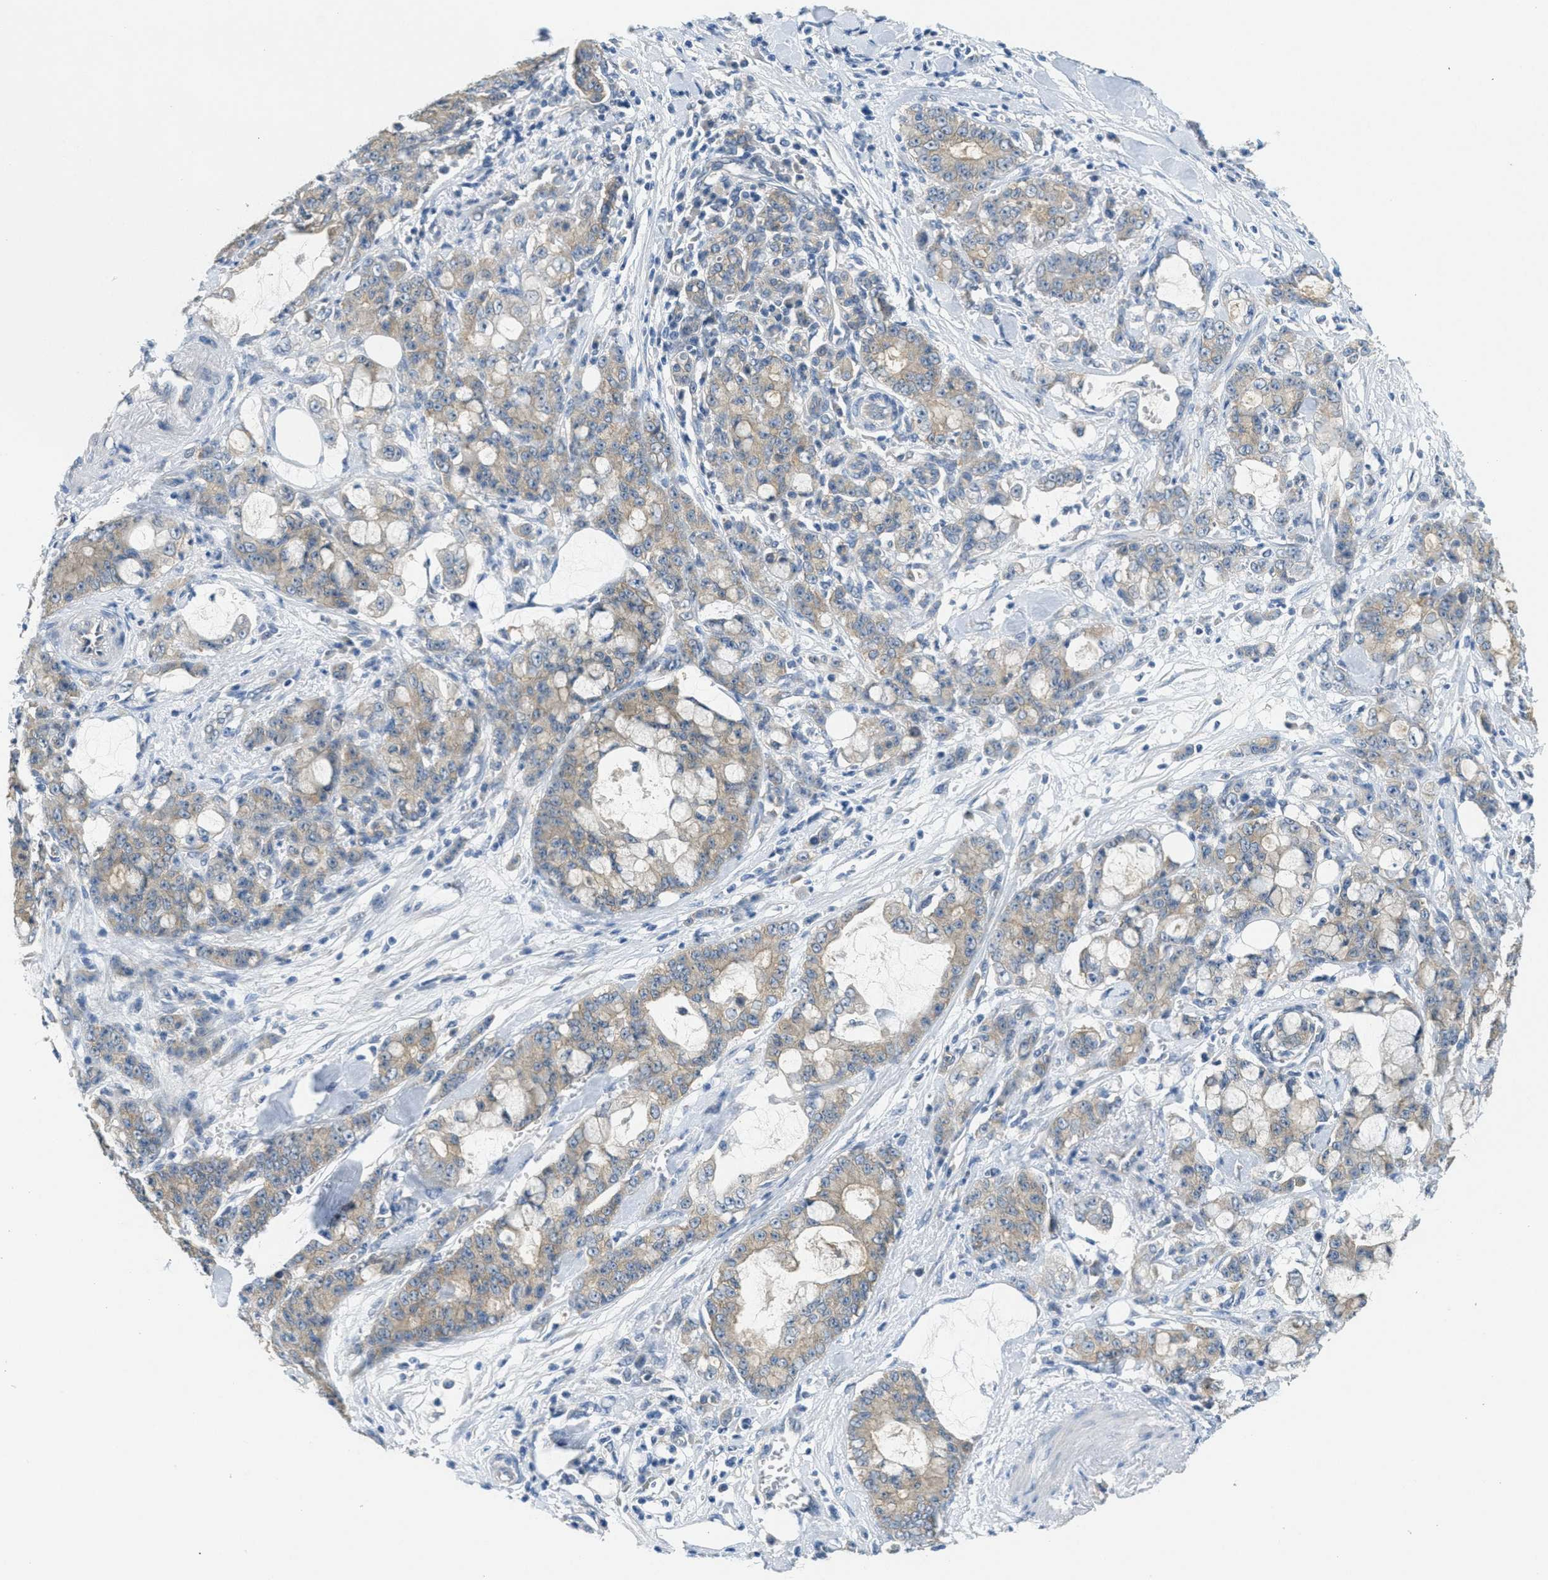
{"staining": {"intensity": "weak", "quantity": "25%-75%", "location": "cytoplasmic/membranous"}, "tissue": "pancreatic cancer", "cell_type": "Tumor cells", "image_type": "cancer", "snomed": [{"axis": "morphology", "description": "Adenocarcinoma, NOS"}, {"axis": "topography", "description": "Pancreas"}], "caption": "An IHC image of neoplastic tissue is shown. Protein staining in brown highlights weak cytoplasmic/membranous positivity in pancreatic cancer within tumor cells. (Stains: DAB in brown, nuclei in blue, Microscopy: brightfield microscopy at high magnification).", "gene": "ZFYVE9", "patient": {"sex": "female", "age": 73}}